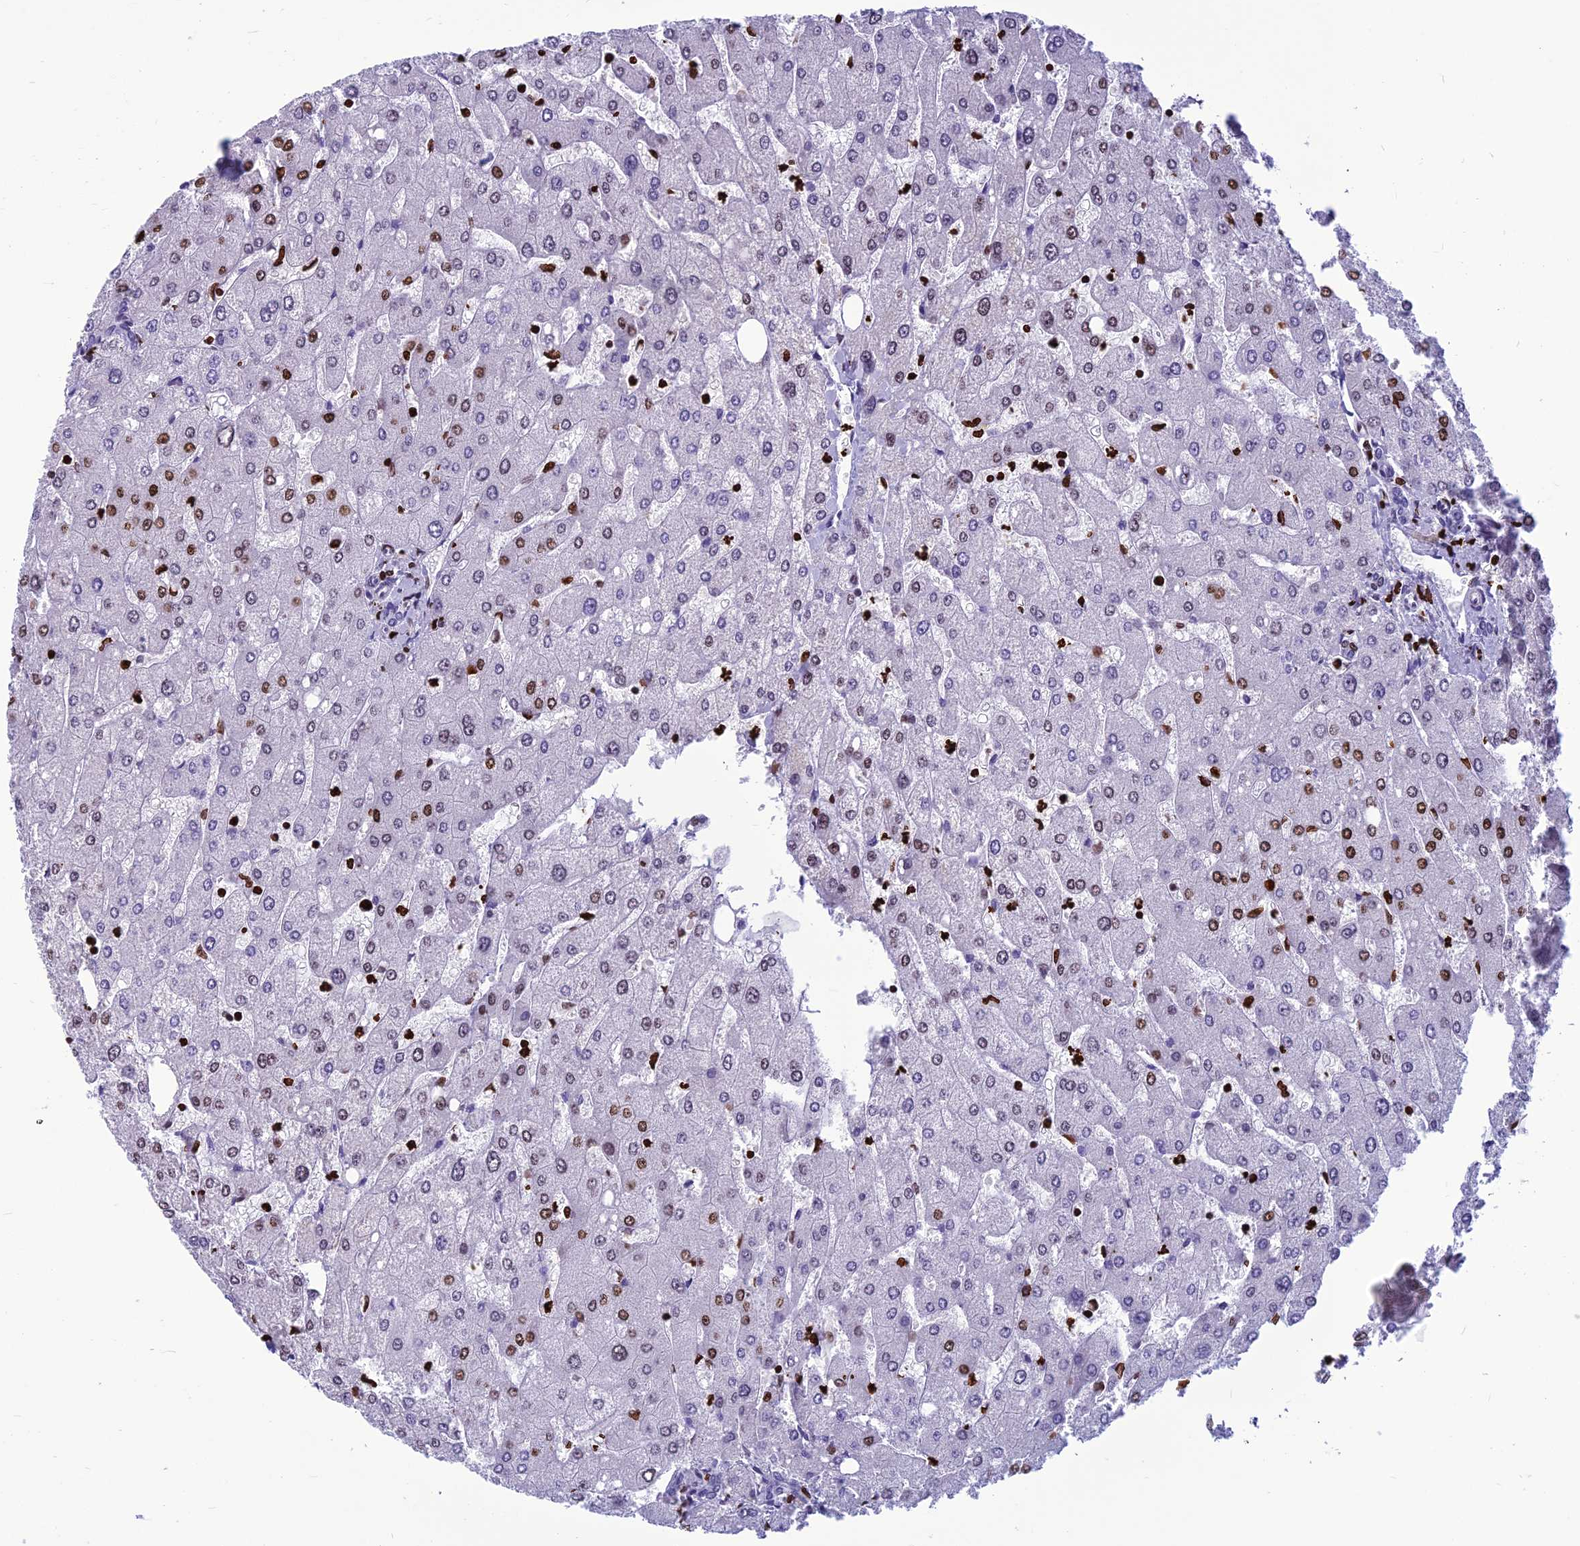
{"staining": {"intensity": "negative", "quantity": "none", "location": "none"}, "tissue": "liver", "cell_type": "Cholangiocytes", "image_type": "normal", "snomed": [{"axis": "morphology", "description": "Normal tissue, NOS"}, {"axis": "topography", "description": "Liver"}], "caption": "Immunohistochemistry of normal liver reveals no staining in cholangiocytes.", "gene": "AKAP17A", "patient": {"sex": "male", "age": 55}}